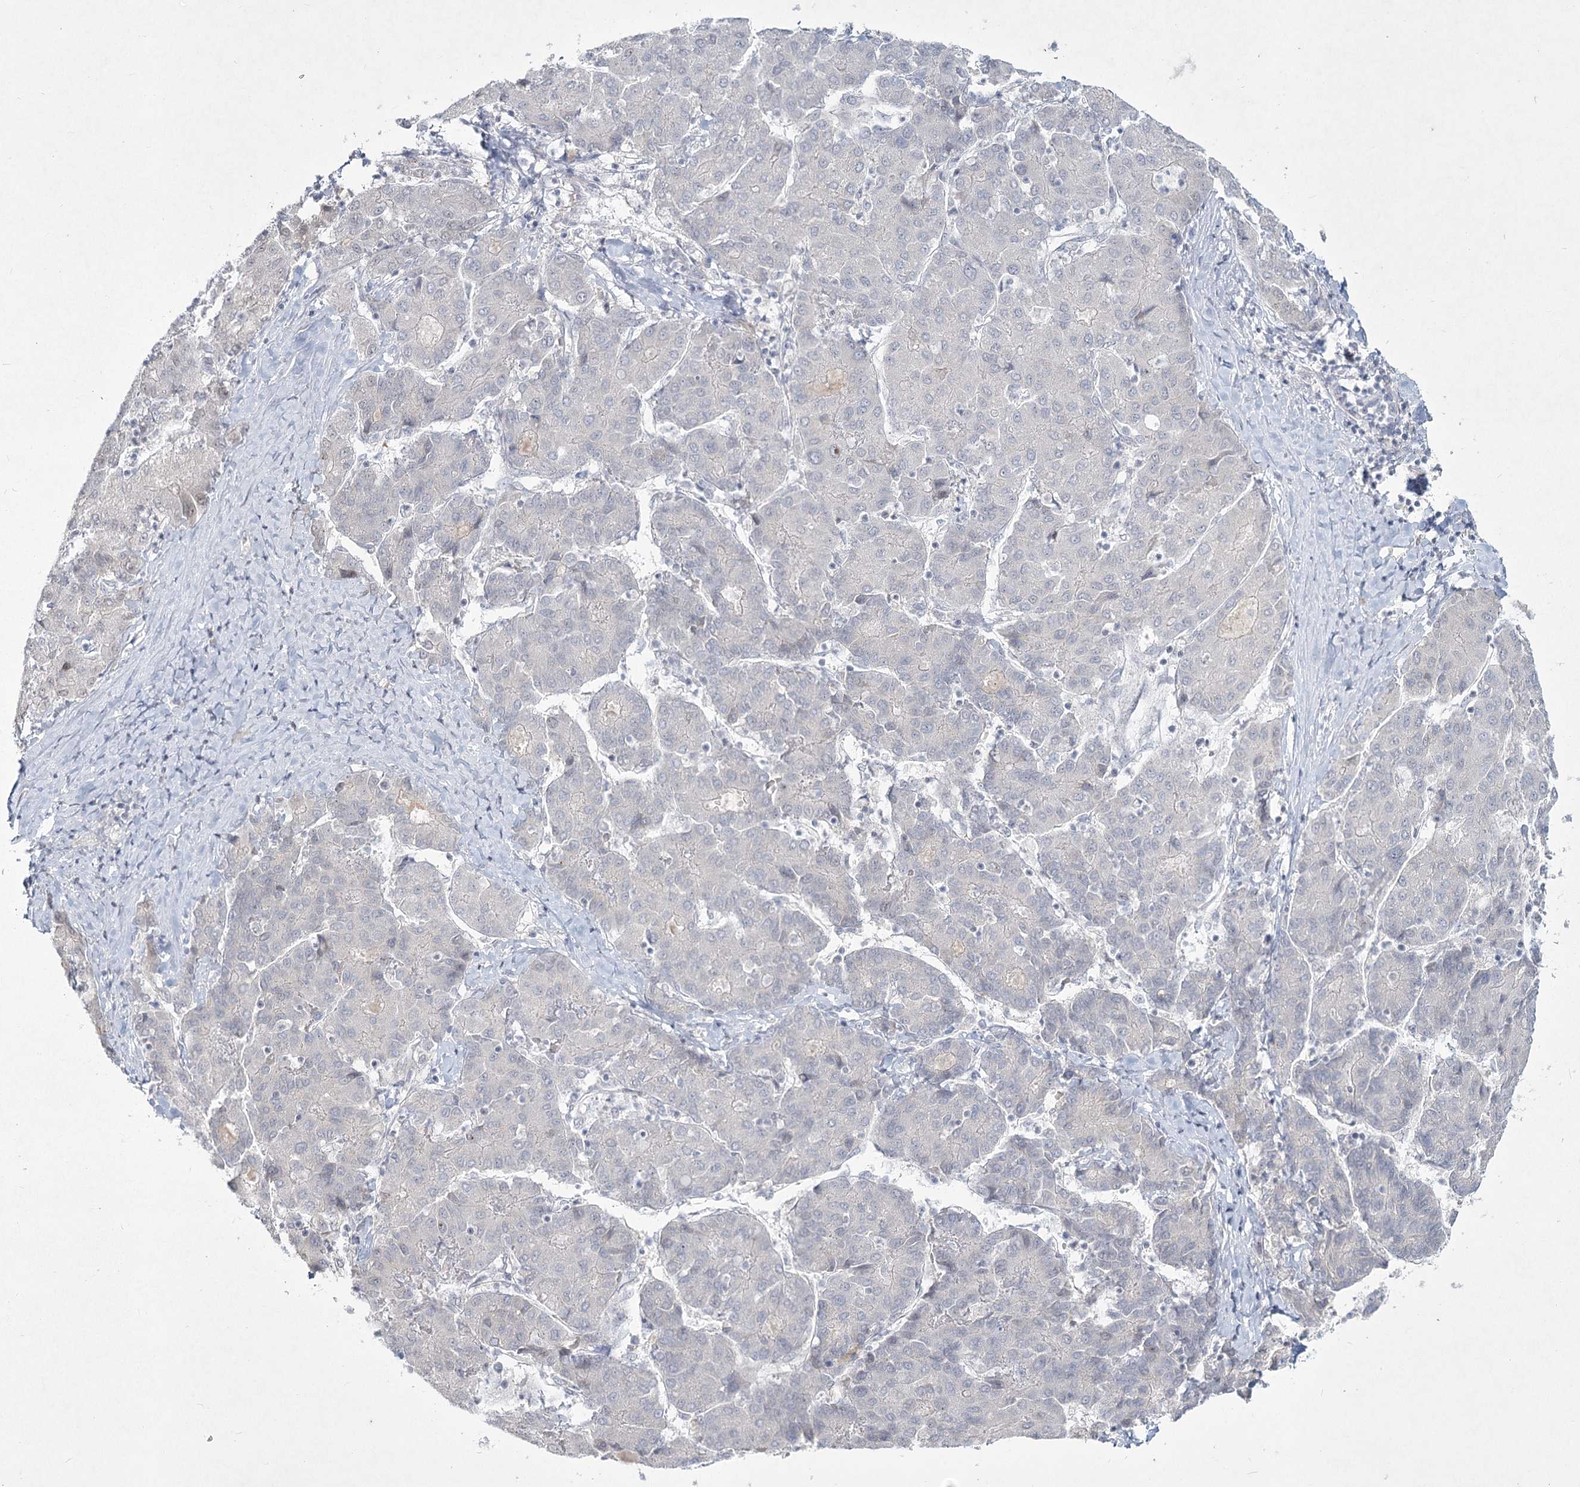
{"staining": {"intensity": "negative", "quantity": "none", "location": "none"}, "tissue": "liver cancer", "cell_type": "Tumor cells", "image_type": "cancer", "snomed": [{"axis": "morphology", "description": "Carcinoma, Hepatocellular, NOS"}, {"axis": "topography", "description": "Liver"}], "caption": "DAB (3,3'-diaminobenzidine) immunohistochemical staining of liver cancer (hepatocellular carcinoma) displays no significant expression in tumor cells.", "gene": "LY6G5C", "patient": {"sex": "male", "age": 65}}